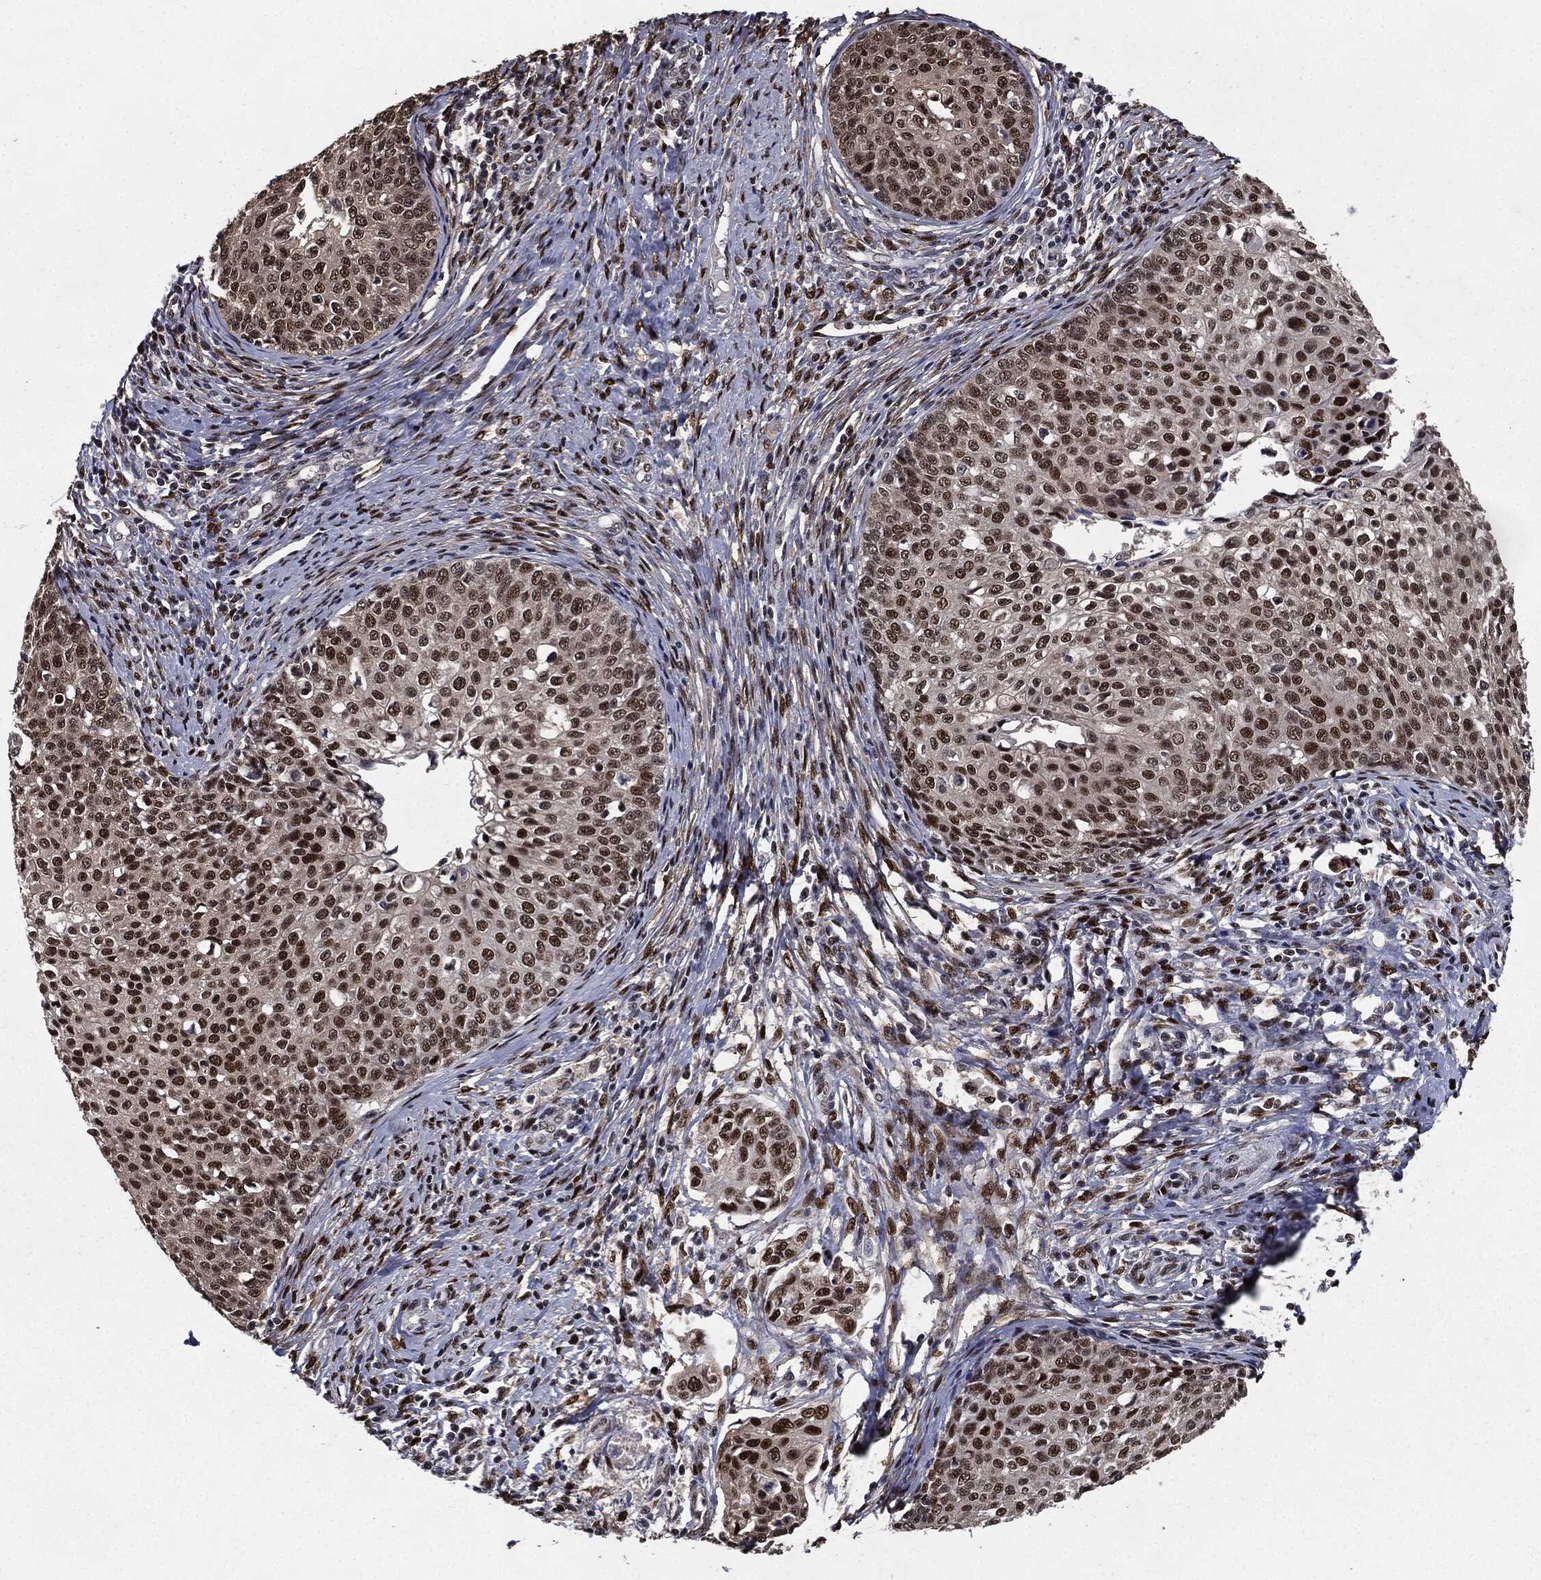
{"staining": {"intensity": "strong", "quantity": "25%-75%", "location": "nuclear"}, "tissue": "cervical cancer", "cell_type": "Tumor cells", "image_type": "cancer", "snomed": [{"axis": "morphology", "description": "Squamous cell carcinoma, NOS"}, {"axis": "topography", "description": "Cervix"}], "caption": "IHC staining of cervical squamous cell carcinoma, which exhibits high levels of strong nuclear expression in about 25%-75% of tumor cells indicating strong nuclear protein positivity. The staining was performed using DAB (brown) for protein detection and nuclei were counterstained in hematoxylin (blue).", "gene": "JUN", "patient": {"sex": "female", "age": 51}}